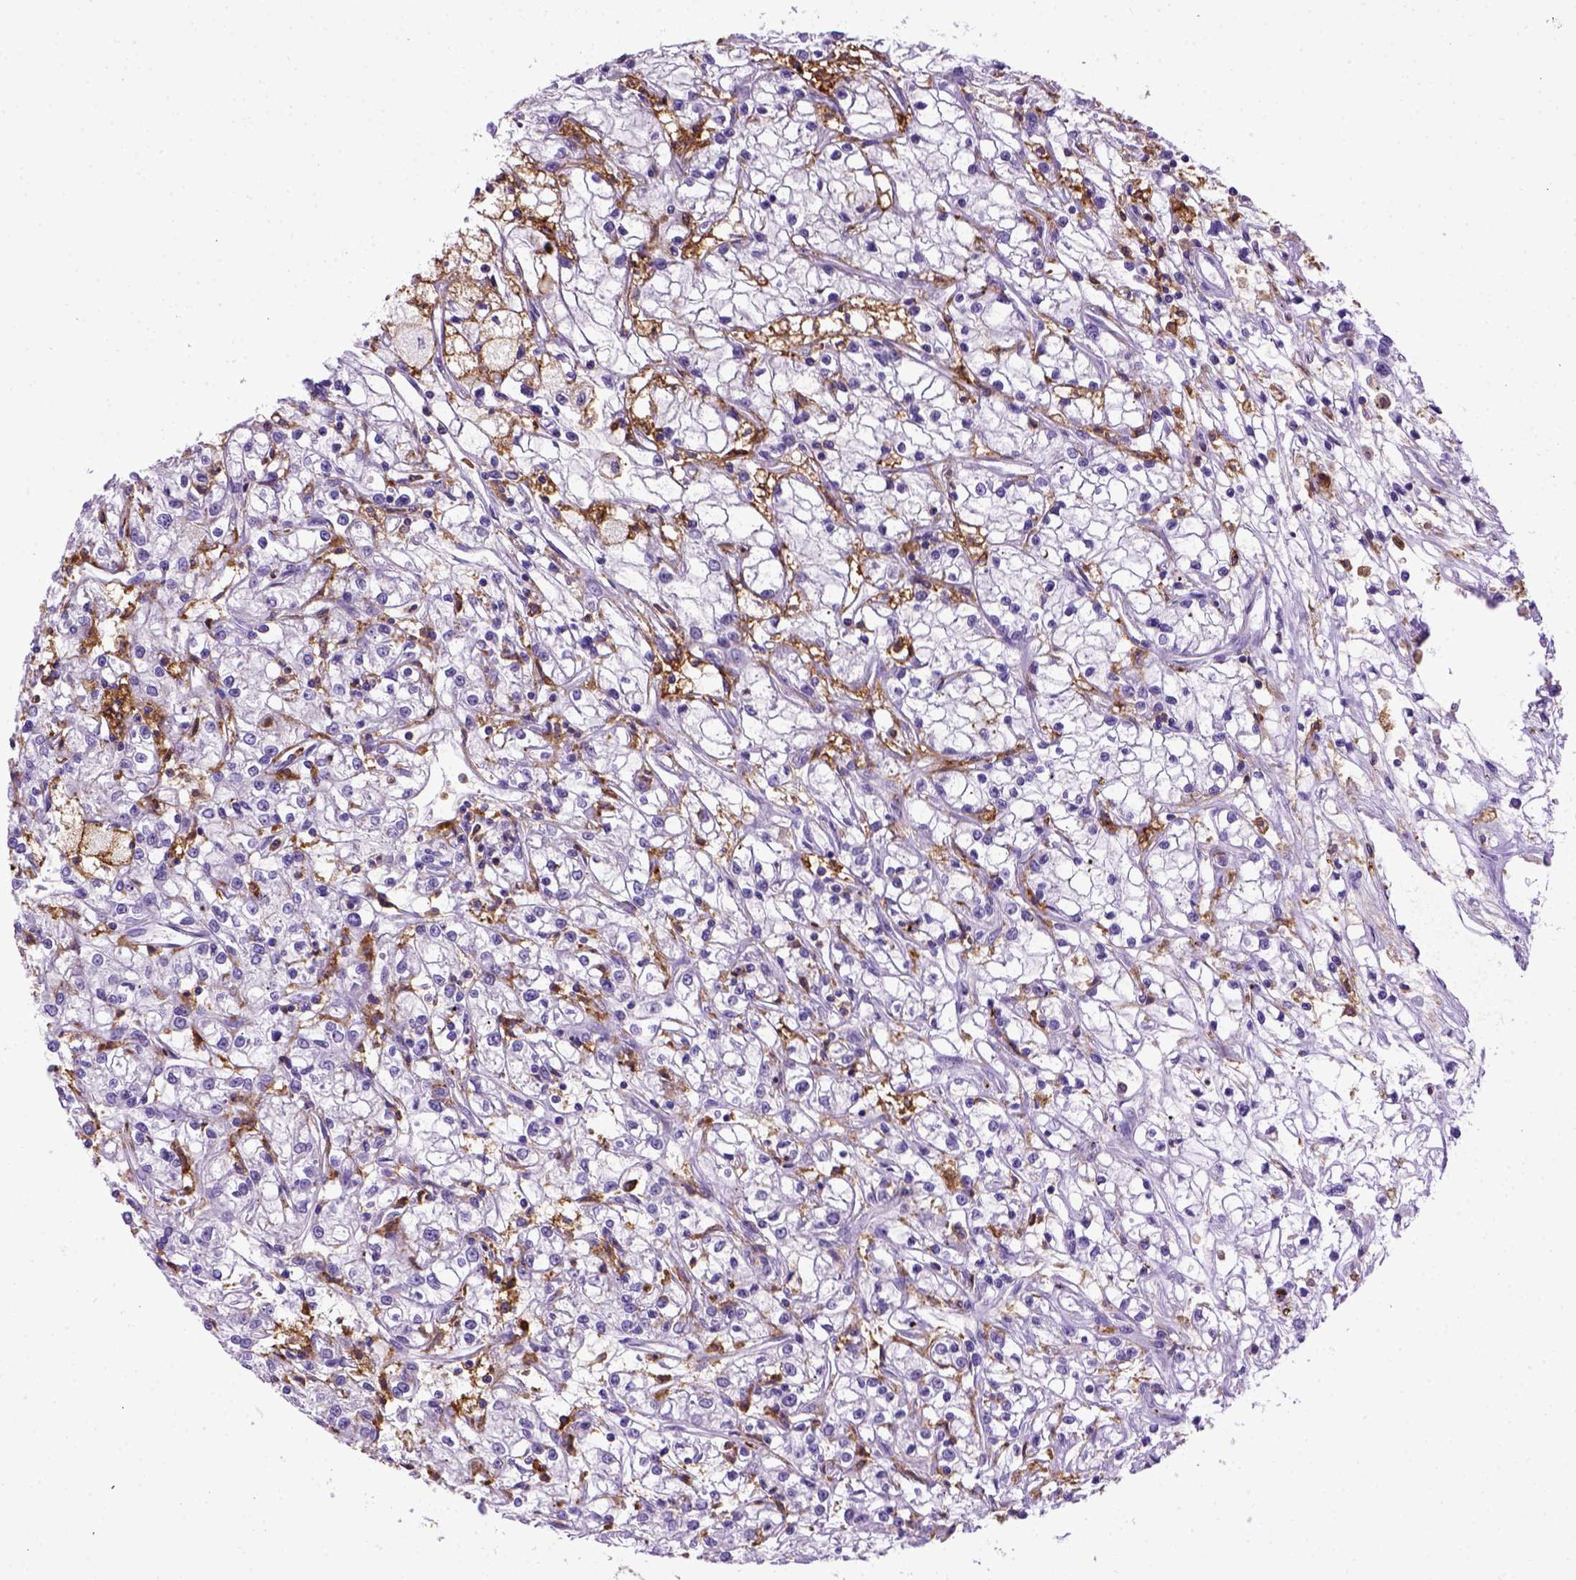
{"staining": {"intensity": "negative", "quantity": "none", "location": "none"}, "tissue": "renal cancer", "cell_type": "Tumor cells", "image_type": "cancer", "snomed": [{"axis": "morphology", "description": "Adenocarcinoma, NOS"}, {"axis": "topography", "description": "Kidney"}], "caption": "The micrograph reveals no significant staining in tumor cells of adenocarcinoma (renal). The staining was performed using DAB (3,3'-diaminobenzidine) to visualize the protein expression in brown, while the nuclei were stained in blue with hematoxylin (Magnification: 20x).", "gene": "ITGAX", "patient": {"sex": "female", "age": 59}}